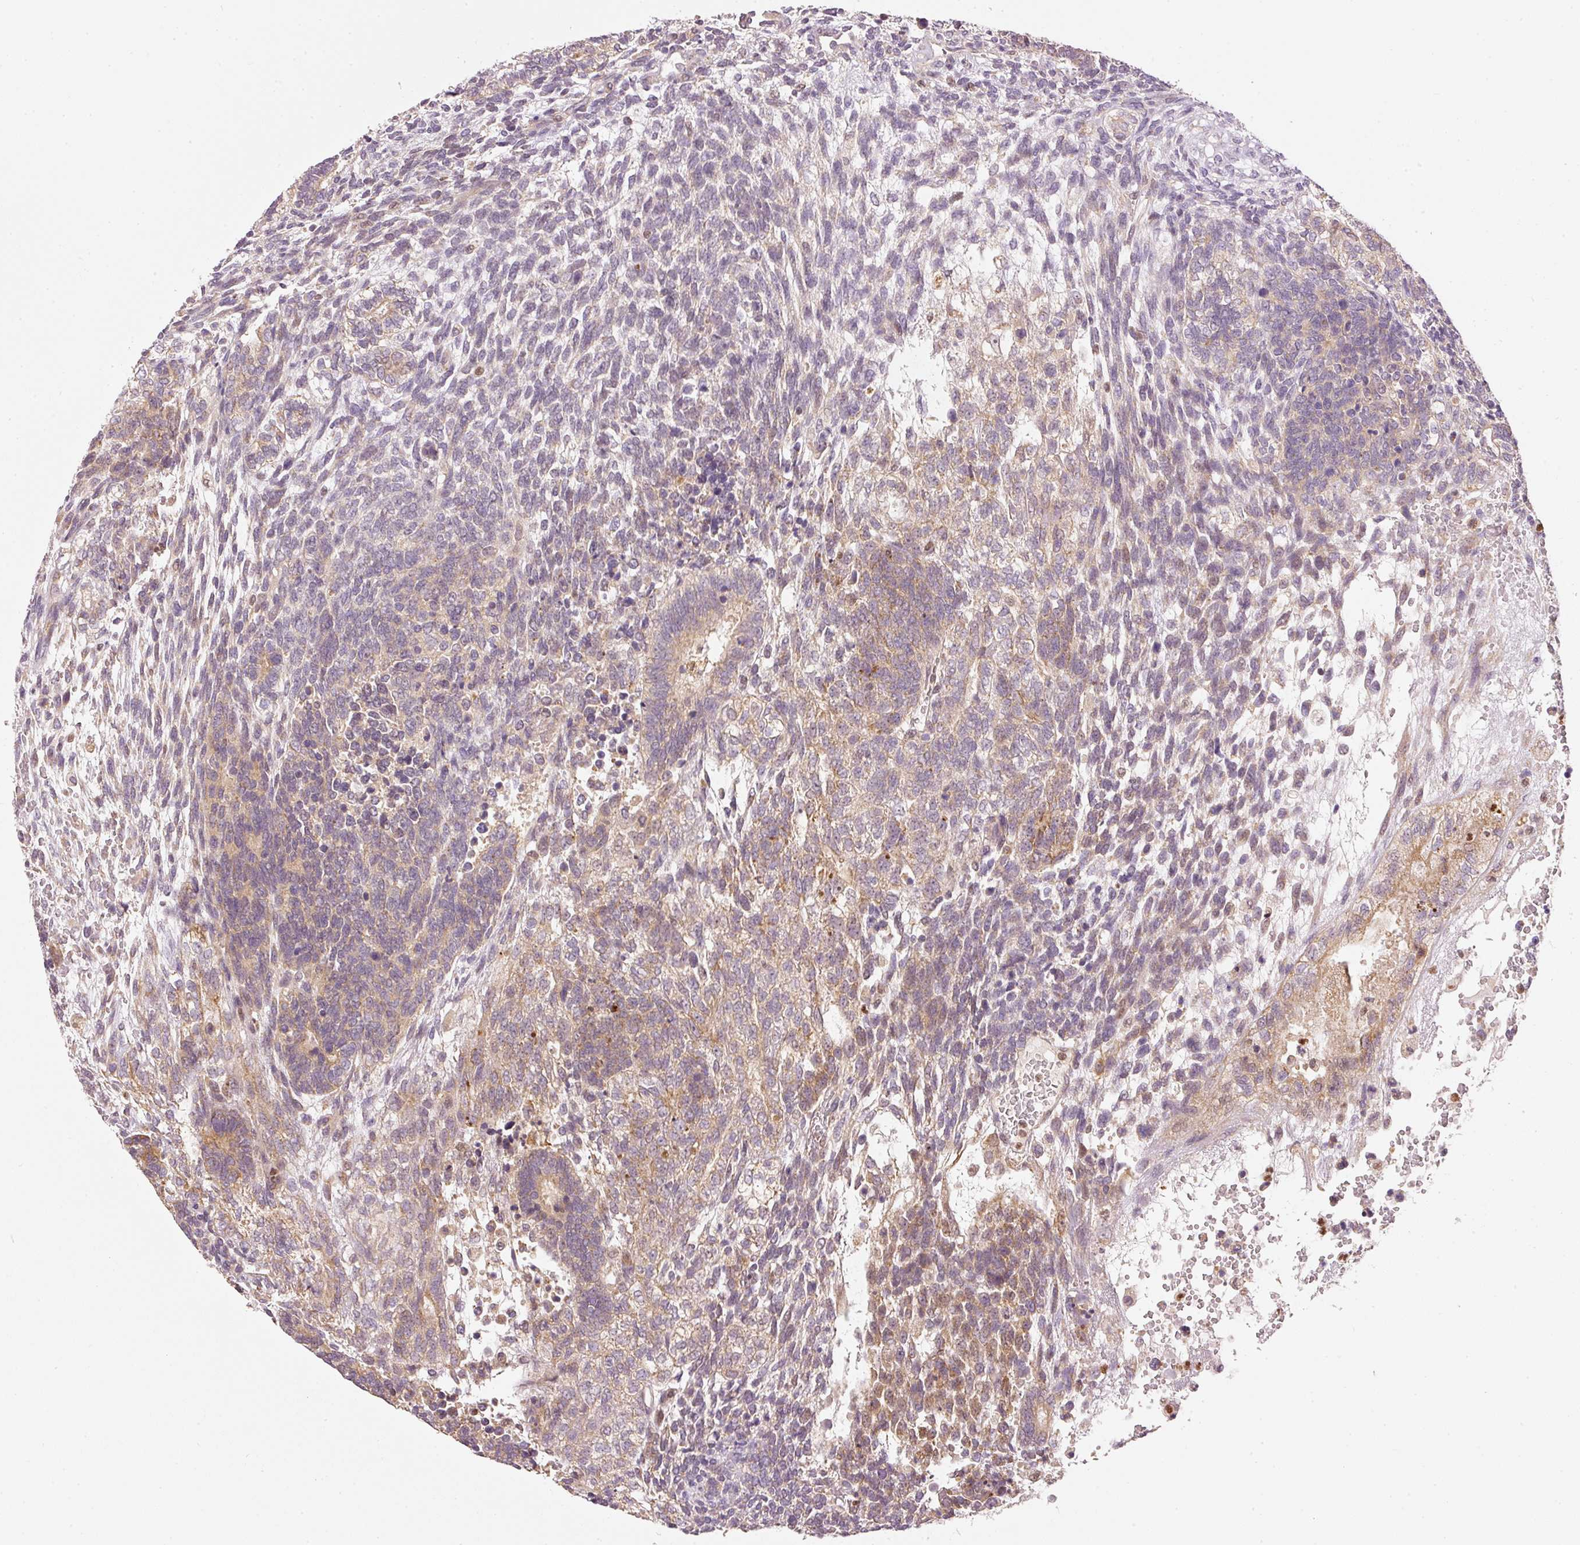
{"staining": {"intensity": "weak", "quantity": ">75%", "location": "cytoplasmic/membranous"}, "tissue": "testis cancer", "cell_type": "Tumor cells", "image_type": "cancer", "snomed": [{"axis": "morphology", "description": "Carcinoma, Embryonal, NOS"}, {"axis": "topography", "description": "Testis"}], "caption": "Immunohistochemistry of human testis cancer shows low levels of weak cytoplasmic/membranous staining in approximately >75% of tumor cells. (IHC, brightfield microscopy, high magnification).", "gene": "MTHFD1L", "patient": {"sex": "male", "age": 23}}